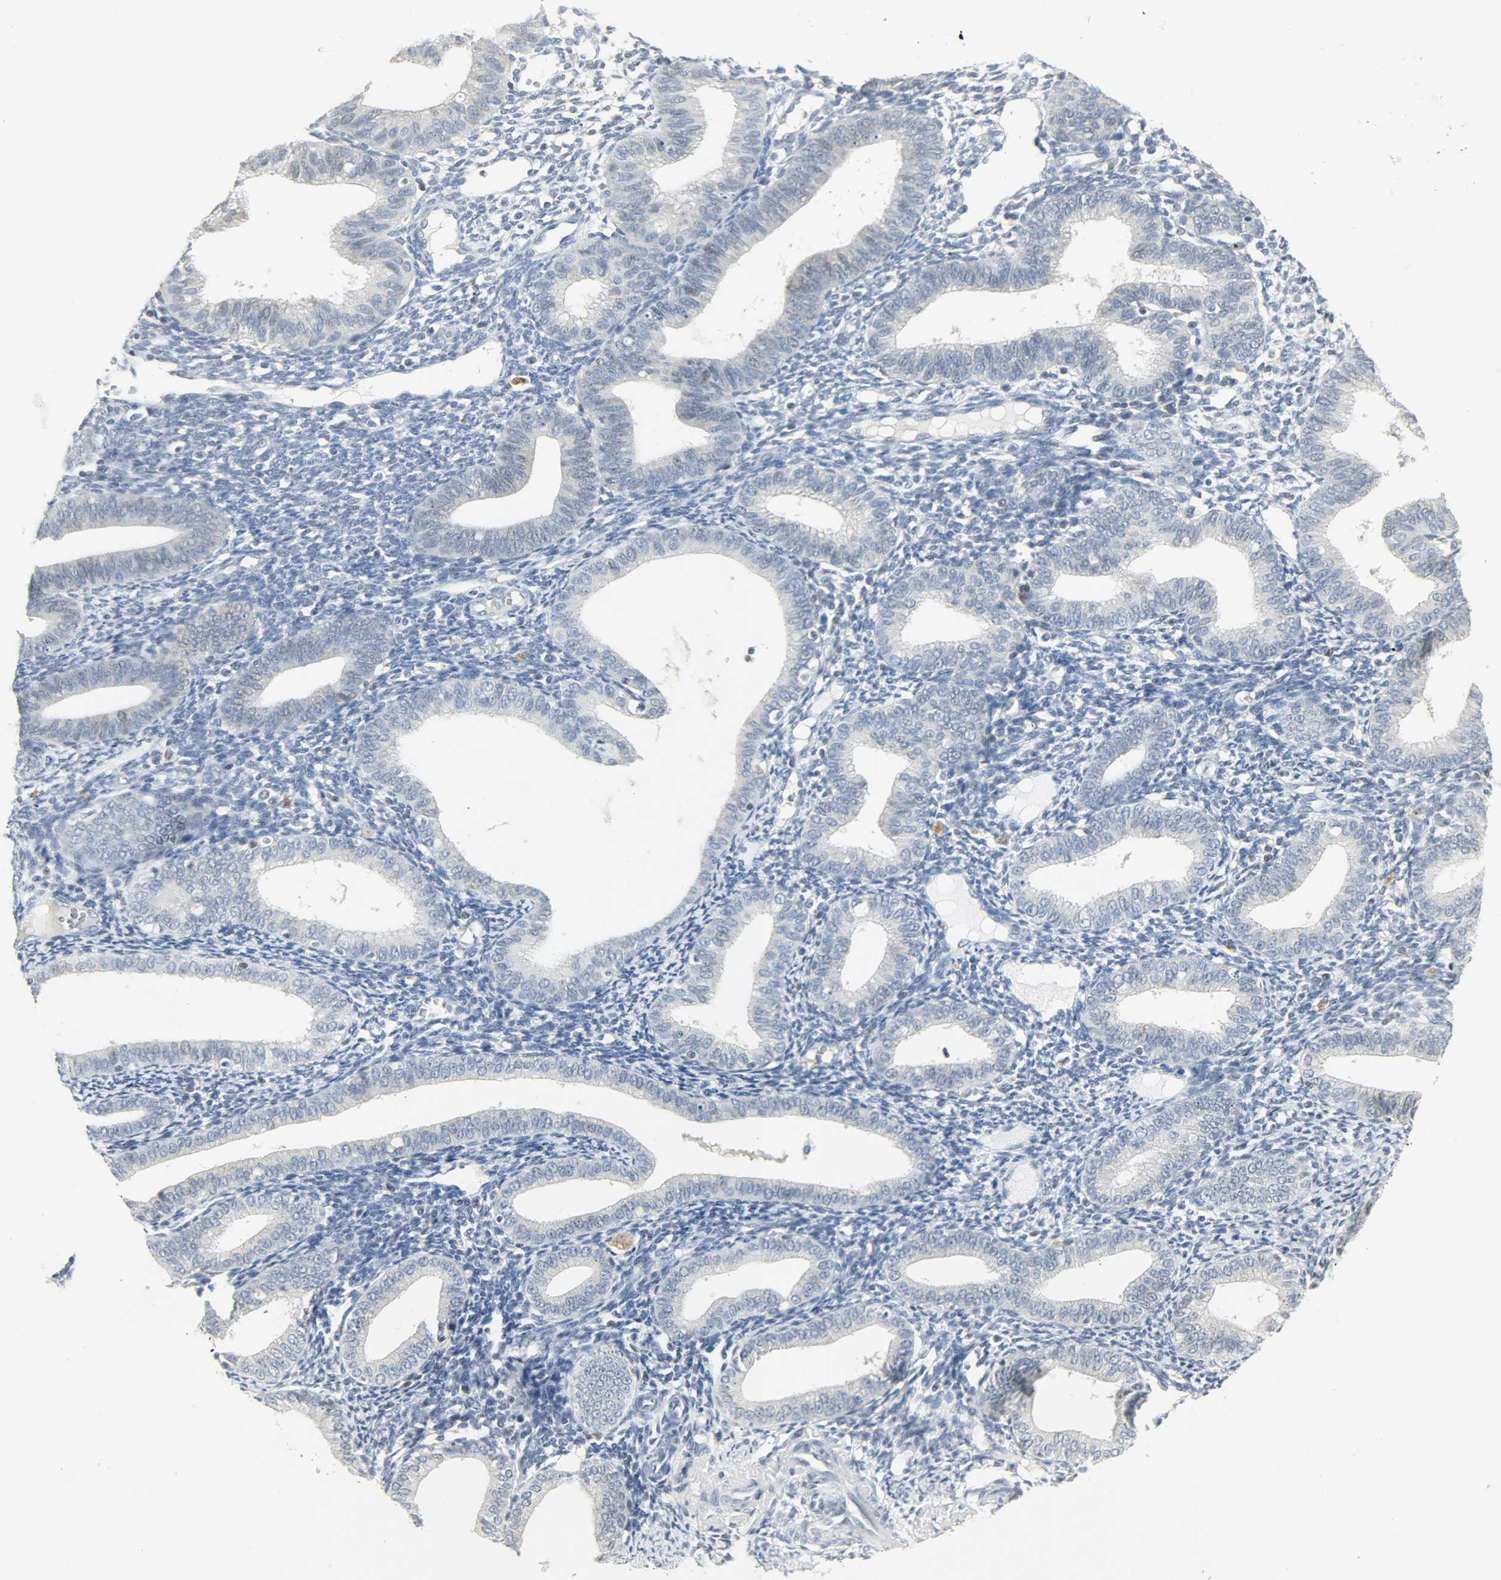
{"staining": {"intensity": "negative", "quantity": "none", "location": "none"}, "tissue": "endometrium", "cell_type": "Cells in endometrial stroma", "image_type": "normal", "snomed": [{"axis": "morphology", "description": "Normal tissue, NOS"}, {"axis": "topography", "description": "Endometrium"}], "caption": "This is an IHC histopathology image of normal endometrium. There is no staining in cells in endometrial stroma.", "gene": "CAMK4", "patient": {"sex": "female", "age": 61}}